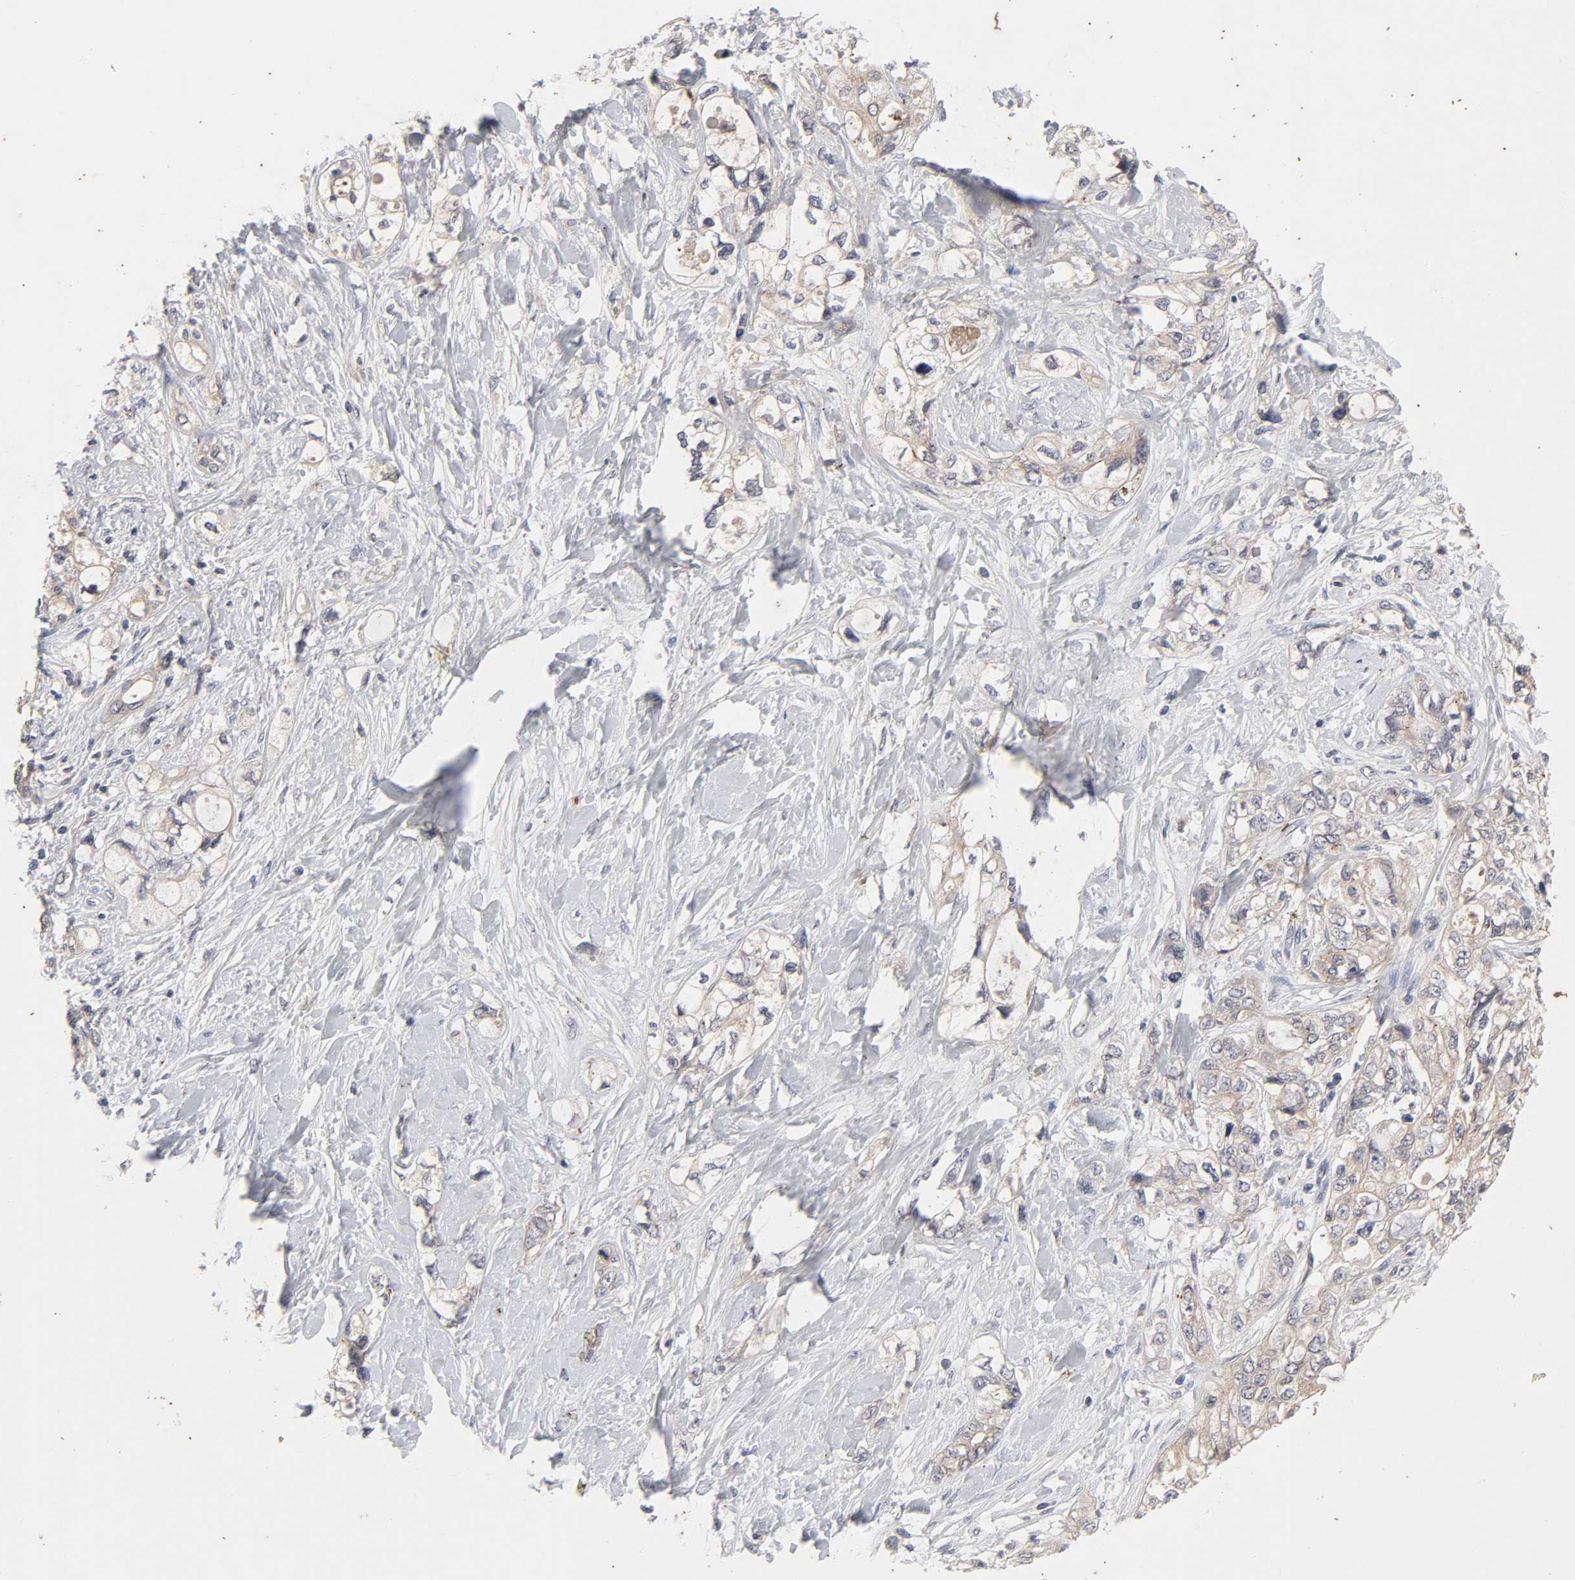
{"staining": {"intensity": "weak", "quantity": ">75%", "location": "cytoplasmic/membranous"}, "tissue": "pancreatic cancer", "cell_type": "Tumor cells", "image_type": "cancer", "snomed": [{"axis": "morphology", "description": "Adenocarcinoma, NOS"}, {"axis": "topography", "description": "Pancreas"}], "caption": "Human pancreatic cancer stained with a brown dye demonstrates weak cytoplasmic/membranous positive positivity in about >75% of tumor cells.", "gene": "CXADR", "patient": {"sex": "male", "age": 70}}